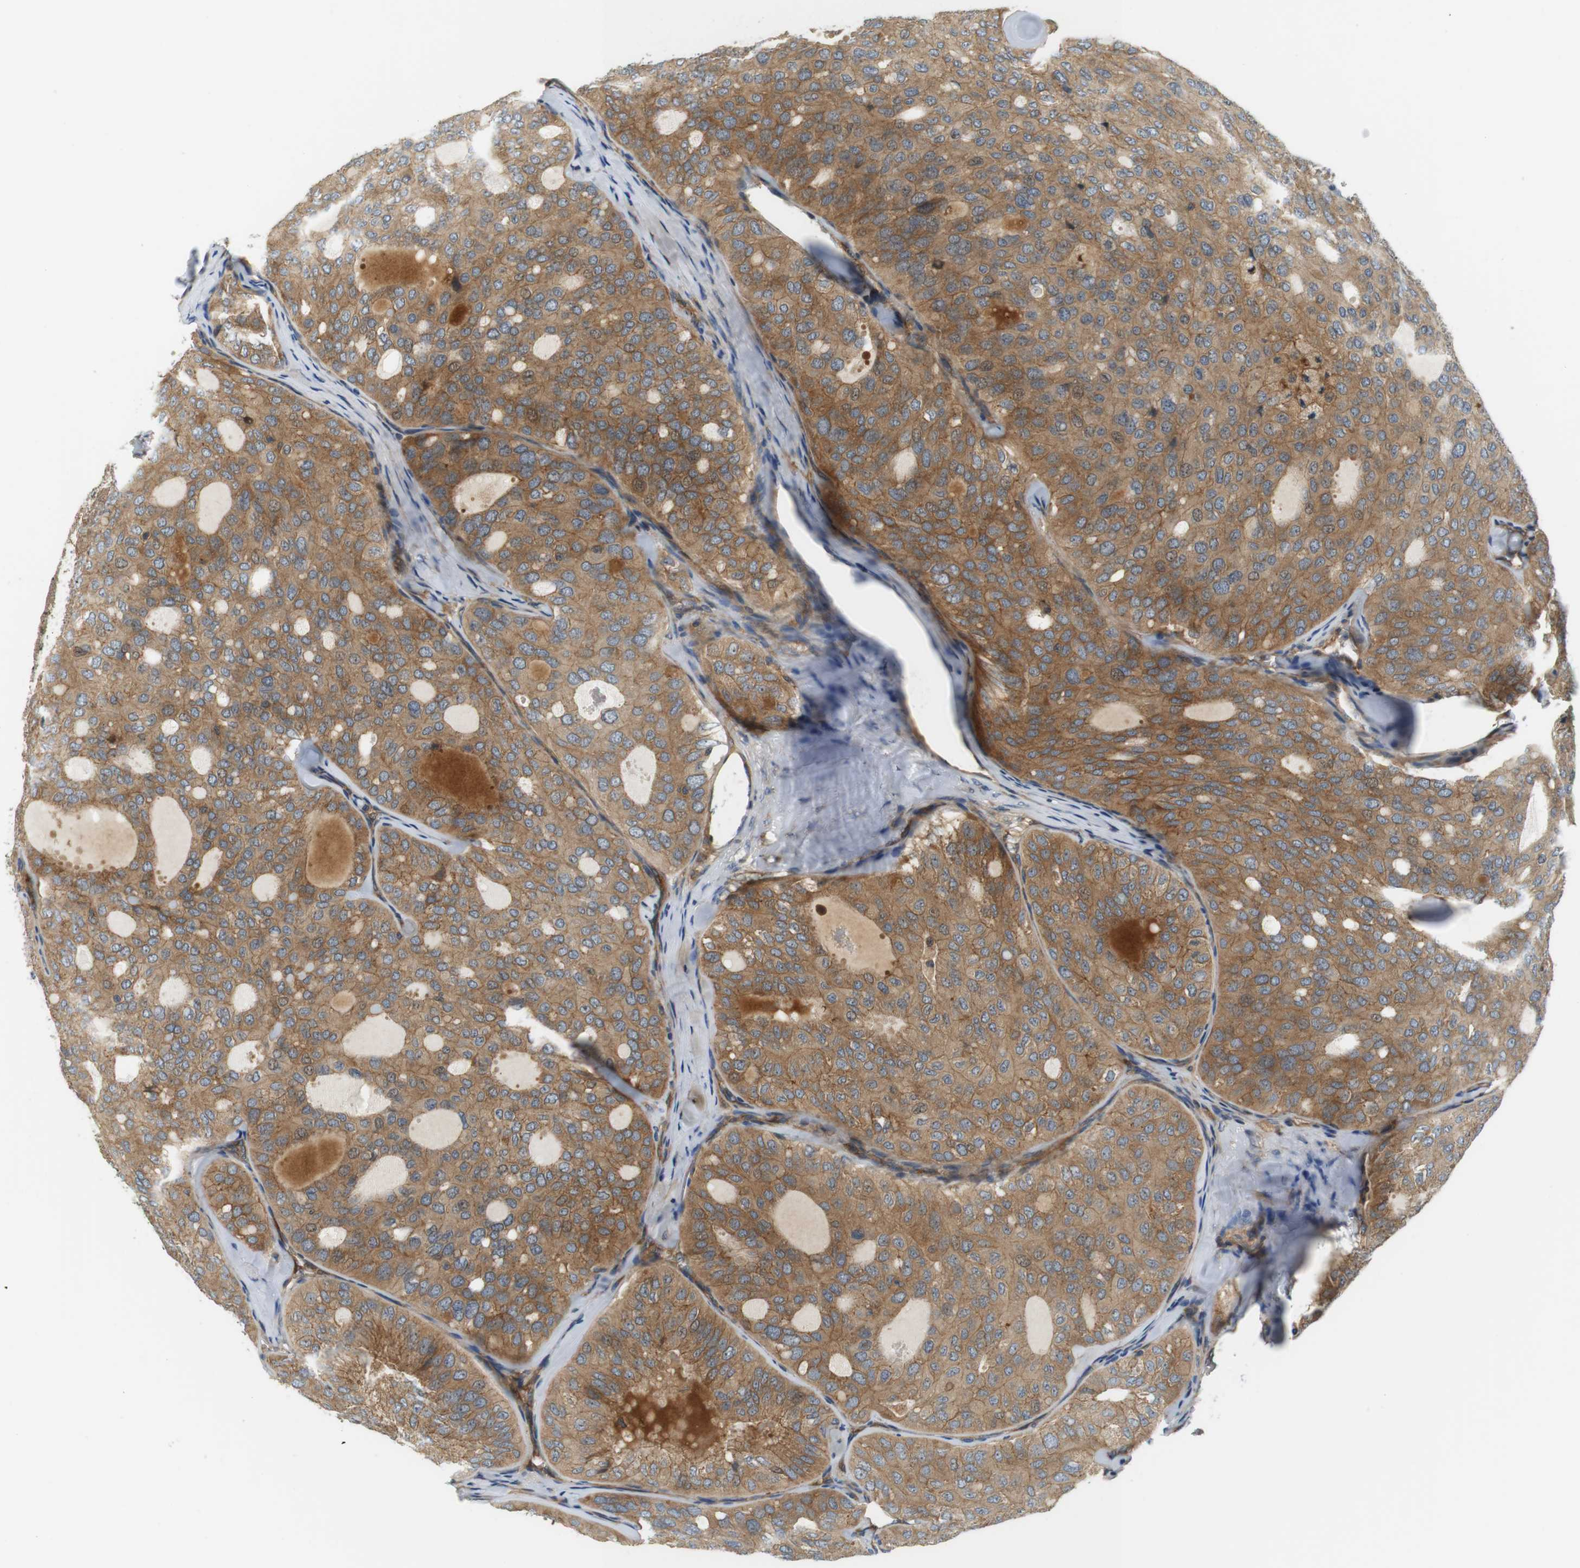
{"staining": {"intensity": "moderate", "quantity": ">75%", "location": "cytoplasmic/membranous"}, "tissue": "thyroid cancer", "cell_type": "Tumor cells", "image_type": "cancer", "snomed": [{"axis": "morphology", "description": "Follicular adenoma carcinoma, NOS"}, {"axis": "topography", "description": "Thyroid gland"}], "caption": "Thyroid follicular adenoma carcinoma stained with DAB (3,3'-diaminobenzidine) IHC exhibits medium levels of moderate cytoplasmic/membranous expression in approximately >75% of tumor cells.", "gene": "SH3GLB1", "patient": {"sex": "male", "age": 75}}